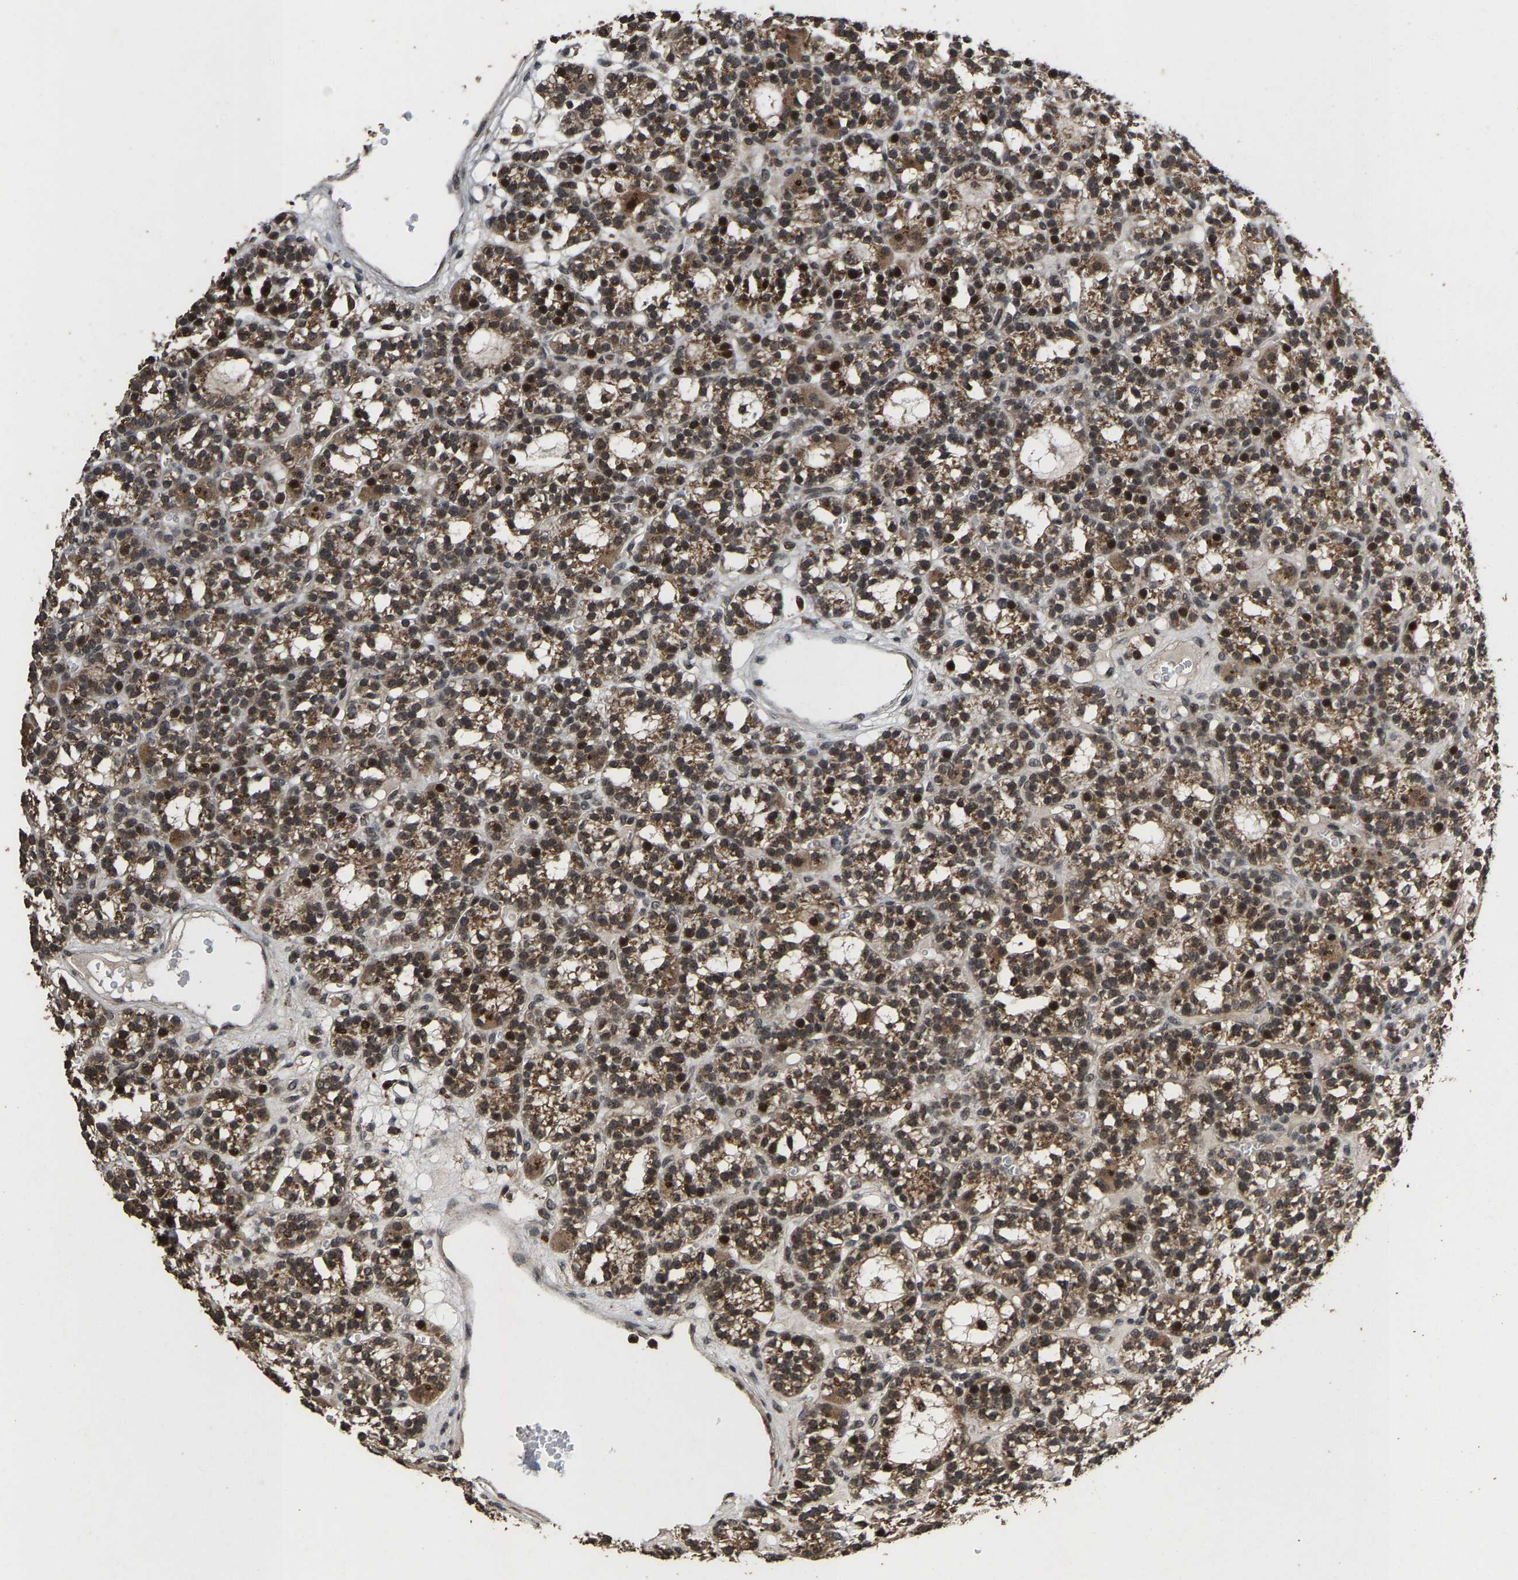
{"staining": {"intensity": "moderate", "quantity": ">75%", "location": "cytoplasmic/membranous"}, "tissue": "parathyroid gland", "cell_type": "Glandular cells", "image_type": "normal", "snomed": [{"axis": "morphology", "description": "Normal tissue, NOS"}, {"axis": "morphology", "description": "Adenoma, NOS"}, {"axis": "topography", "description": "Parathyroid gland"}], "caption": "Immunohistochemistry histopathology image of normal parathyroid gland stained for a protein (brown), which demonstrates medium levels of moderate cytoplasmic/membranous positivity in approximately >75% of glandular cells.", "gene": "HAUS6", "patient": {"sex": "female", "age": 58}}